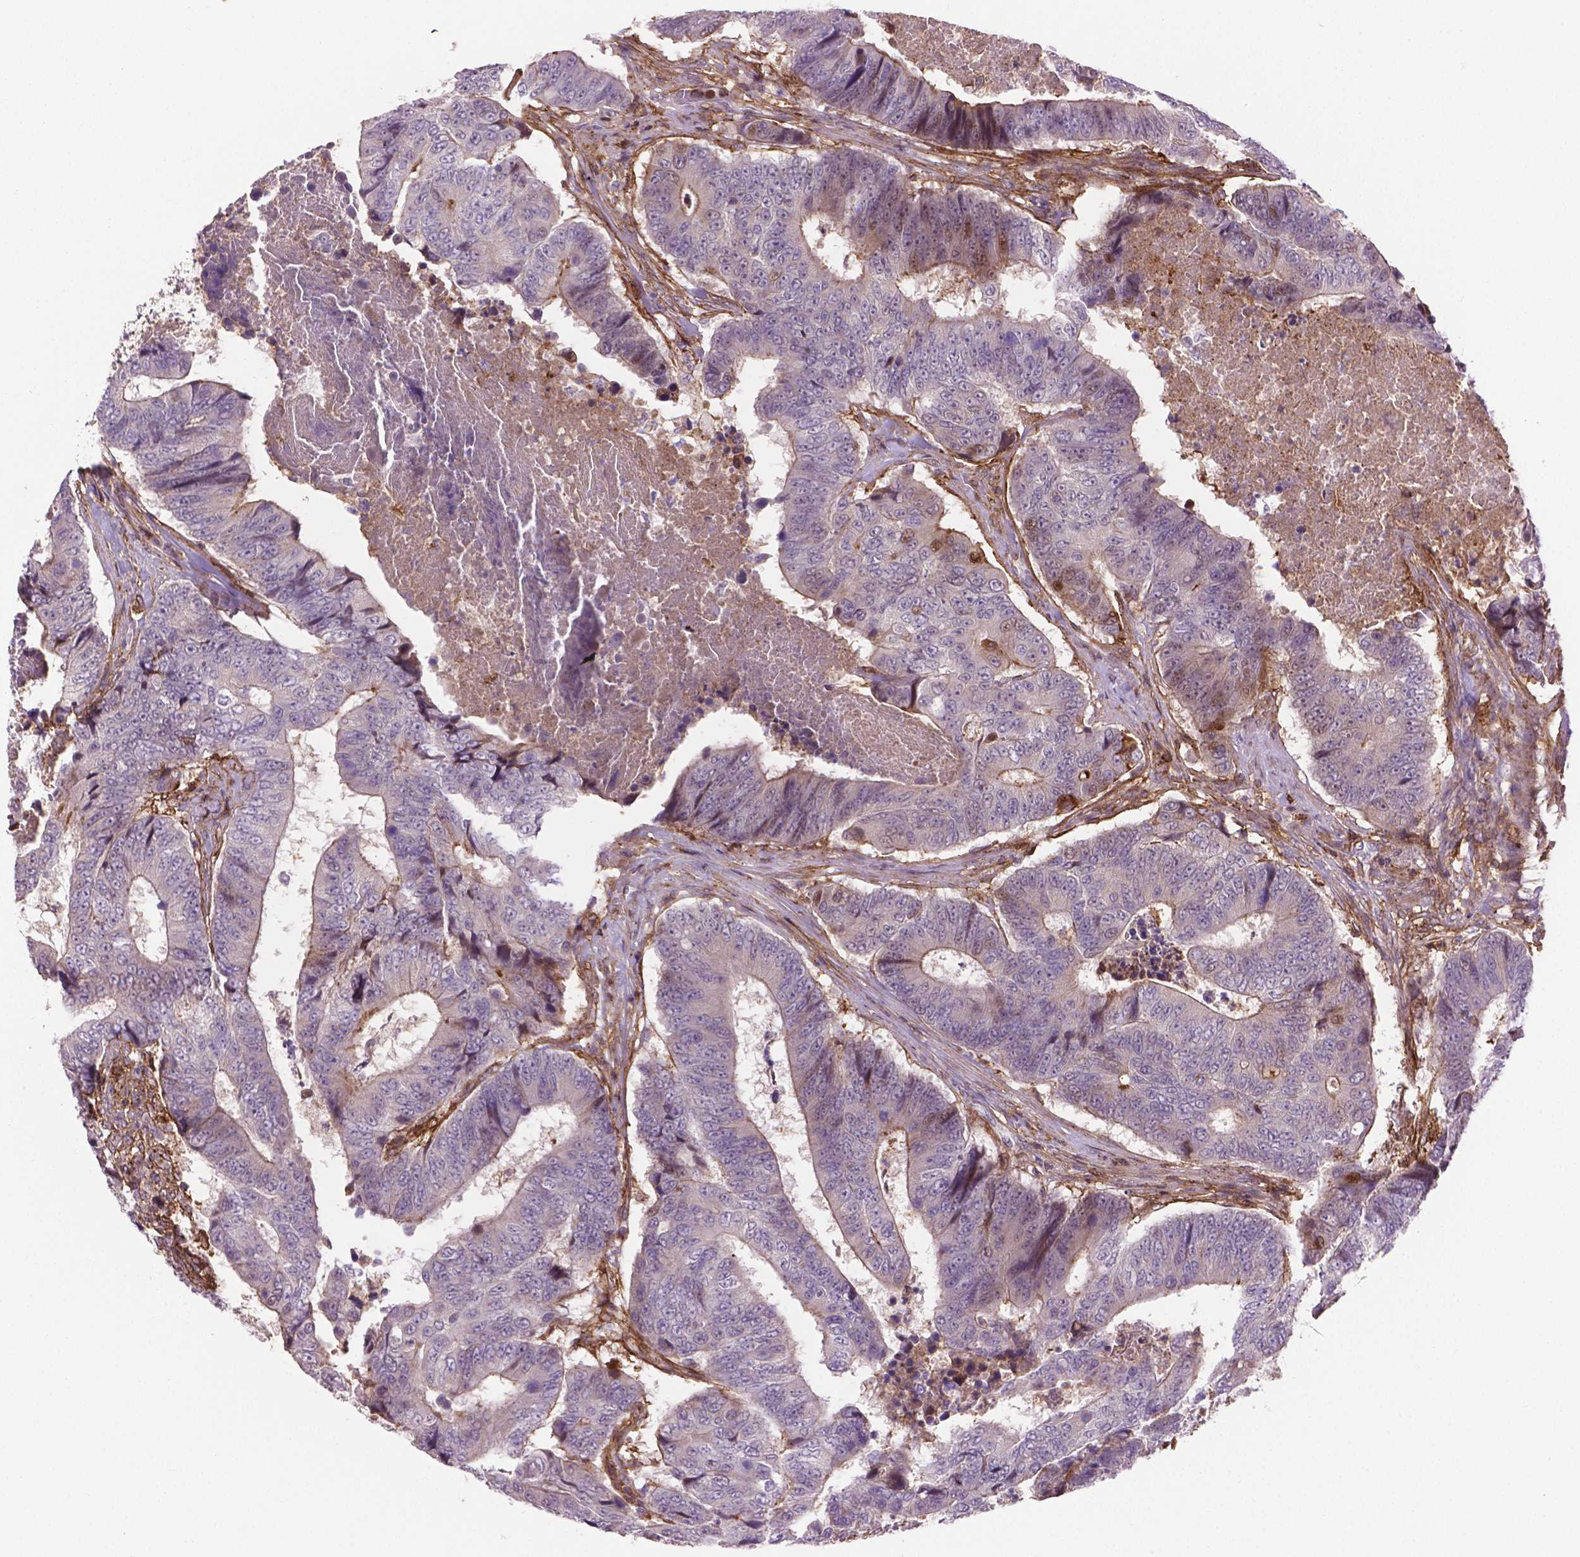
{"staining": {"intensity": "negative", "quantity": "none", "location": "none"}, "tissue": "colorectal cancer", "cell_type": "Tumor cells", "image_type": "cancer", "snomed": [{"axis": "morphology", "description": "Adenocarcinoma, NOS"}, {"axis": "topography", "description": "Colon"}], "caption": "High power microscopy micrograph of an IHC micrograph of colorectal cancer (adenocarcinoma), revealing no significant staining in tumor cells. (DAB (3,3'-diaminobenzidine) IHC, high magnification).", "gene": "ACAD10", "patient": {"sex": "female", "age": 48}}